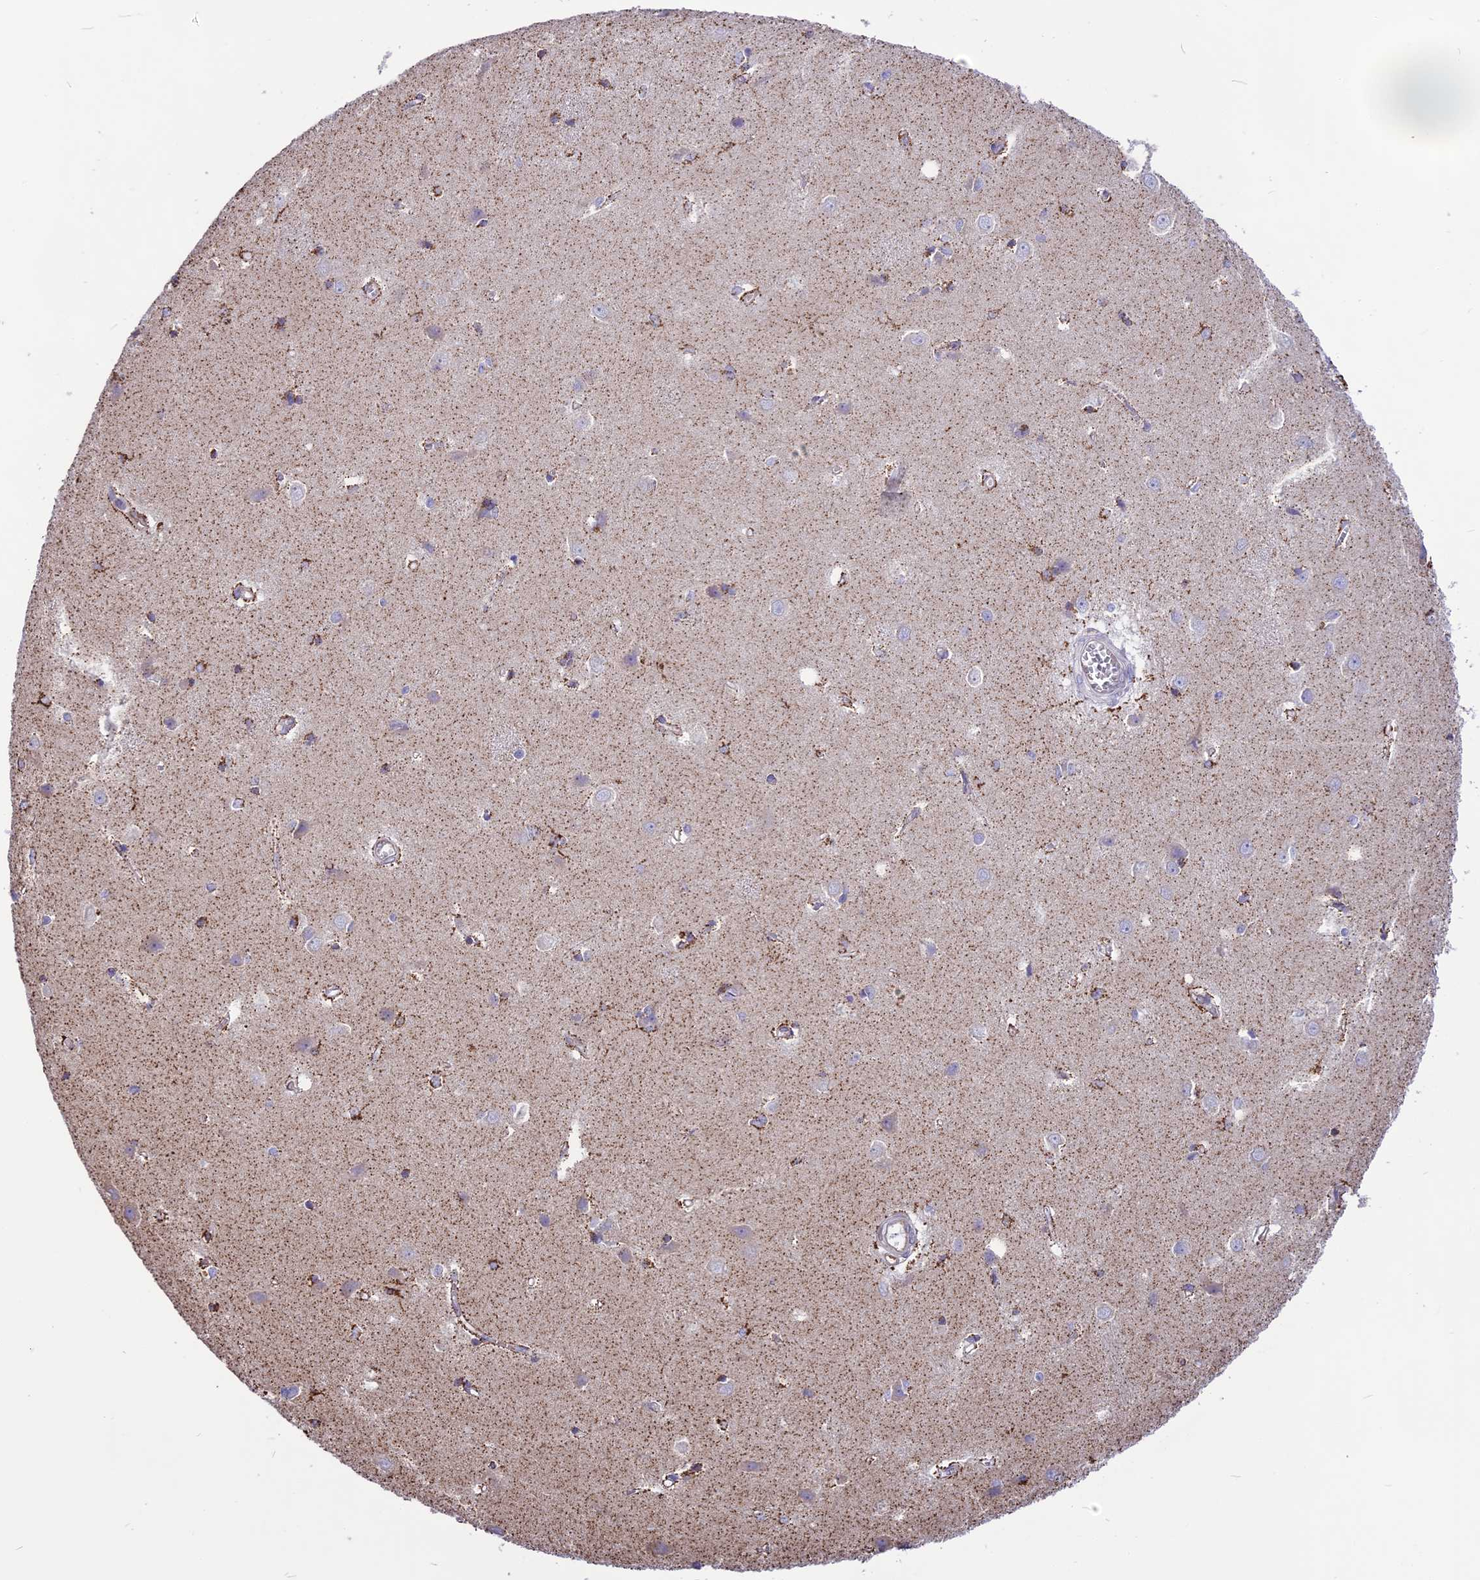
{"staining": {"intensity": "moderate", "quantity": "<25%", "location": "cytoplasmic/membranous"}, "tissue": "caudate", "cell_type": "Glial cells", "image_type": "normal", "snomed": [{"axis": "morphology", "description": "Normal tissue, NOS"}, {"axis": "topography", "description": "Lateral ventricle wall"}], "caption": "Immunohistochemistry (IHC) of normal human caudate displays low levels of moderate cytoplasmic/membranous staining in about <25% of glial cells.", "gene": "DOC2B", "patient": {"sex": "male", "age": 37}}